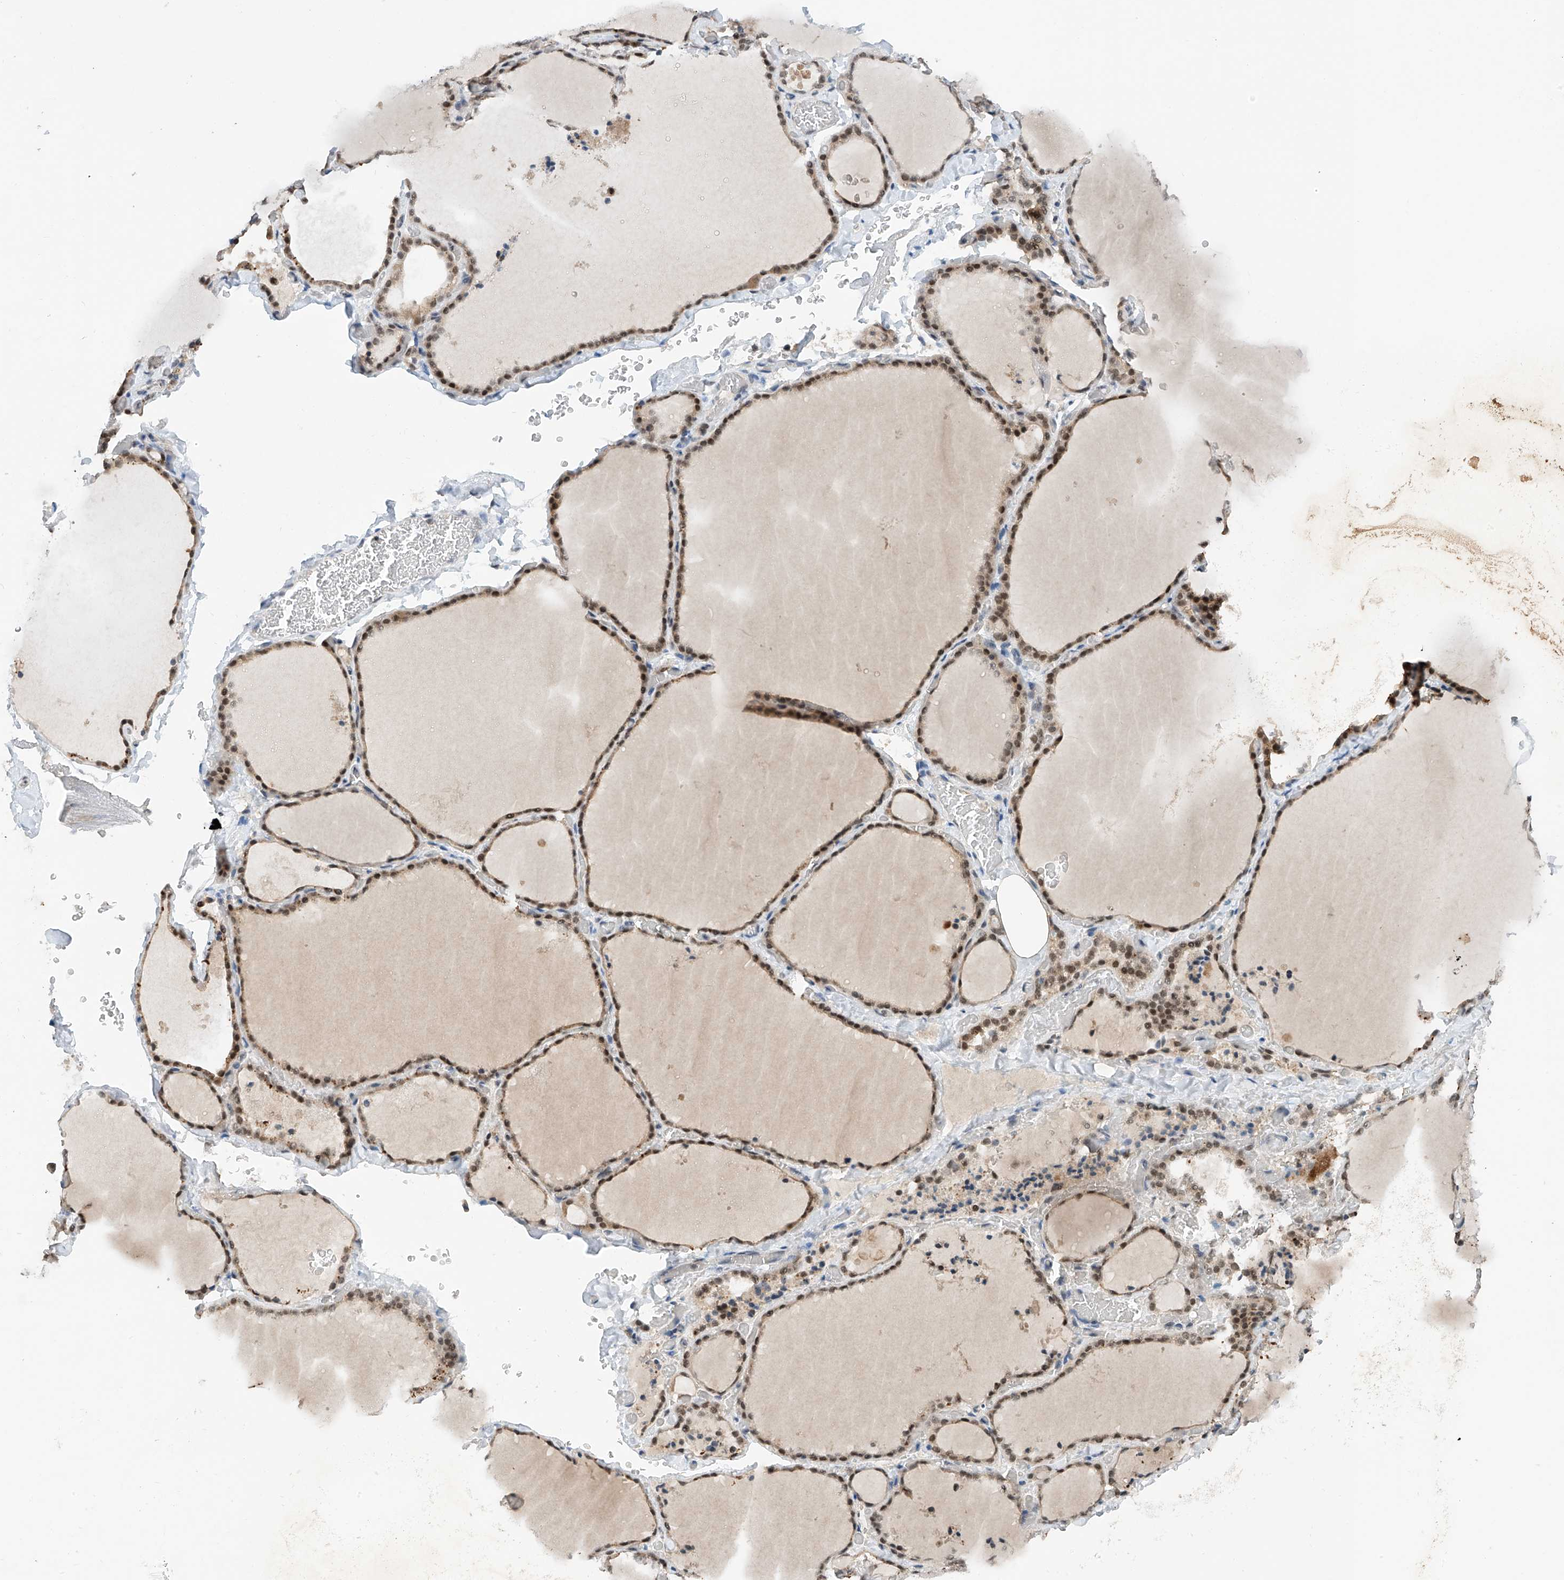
{"staining": {"intensity": "moderate", "quantity": ">75%", "location": "nuclear"}, "tissue": "thyroid gland", "cell_type": "Glandular cells", "image_type": "normal", "snomed": [{"axis": "morphology", "description": "Normal tissue, NOS"}, {"axis": "topography", "description": "Thyroid gland"}], "caption": "Normal thyroid gland was stained to show a protein in brown. There is medium levels of moderate nuclear staining in approximately >75% of glandular cells.", "gene": "RPAIN", "patient": {"sex": "female", "age": 22}}